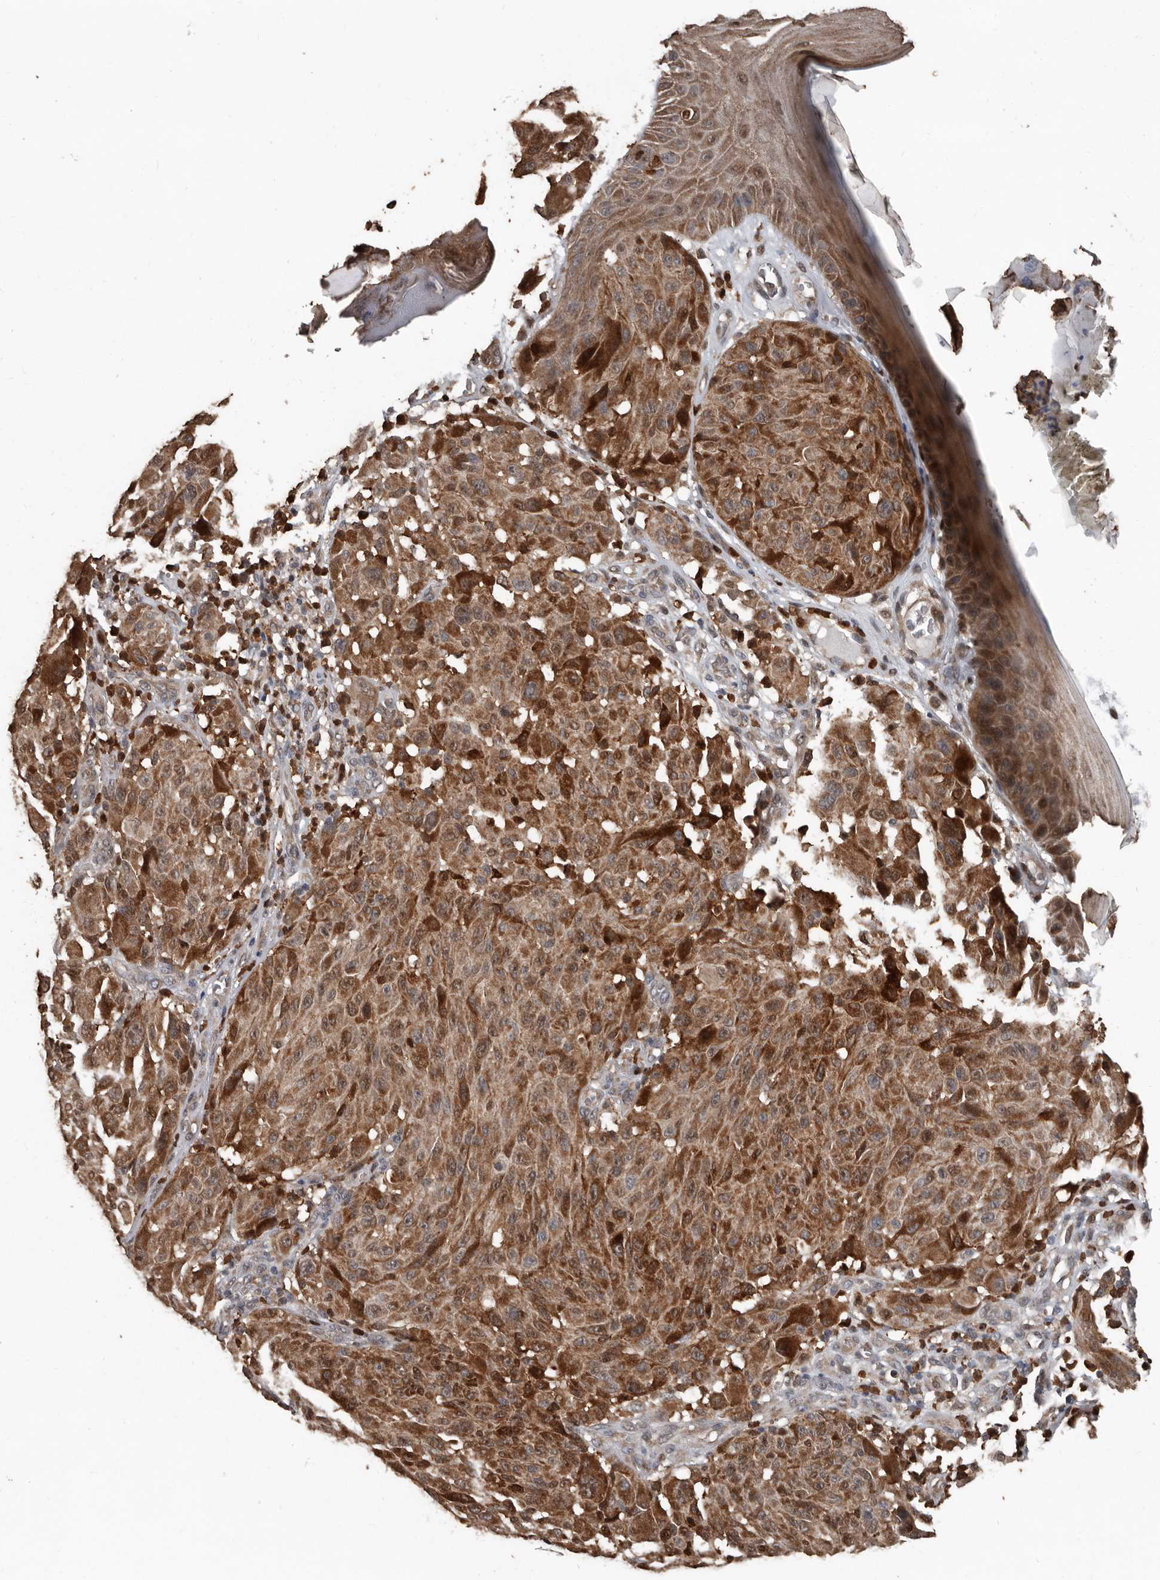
{"staining": {"intensity": "moderate", "quantity": ">75%", "location": "cytoplasmic/membranous"}, "tissue": "melanoma", "cell_type": "Tumor cells", "image_type": "cancer", "snomed": [{"axis": "morphology", "description": "Malignant melanoma, NOS"}, {"axis": "topography", "description": "Skin"}], "caption": "There is medium levels of moderate cytoplasmic/membranous expression in tumor cells of malignant melanoma, as demonstrated by immunohistochemical staining (brown color).", "gene": "FSBP", "patient": {"sex": "male", "age": 83}}